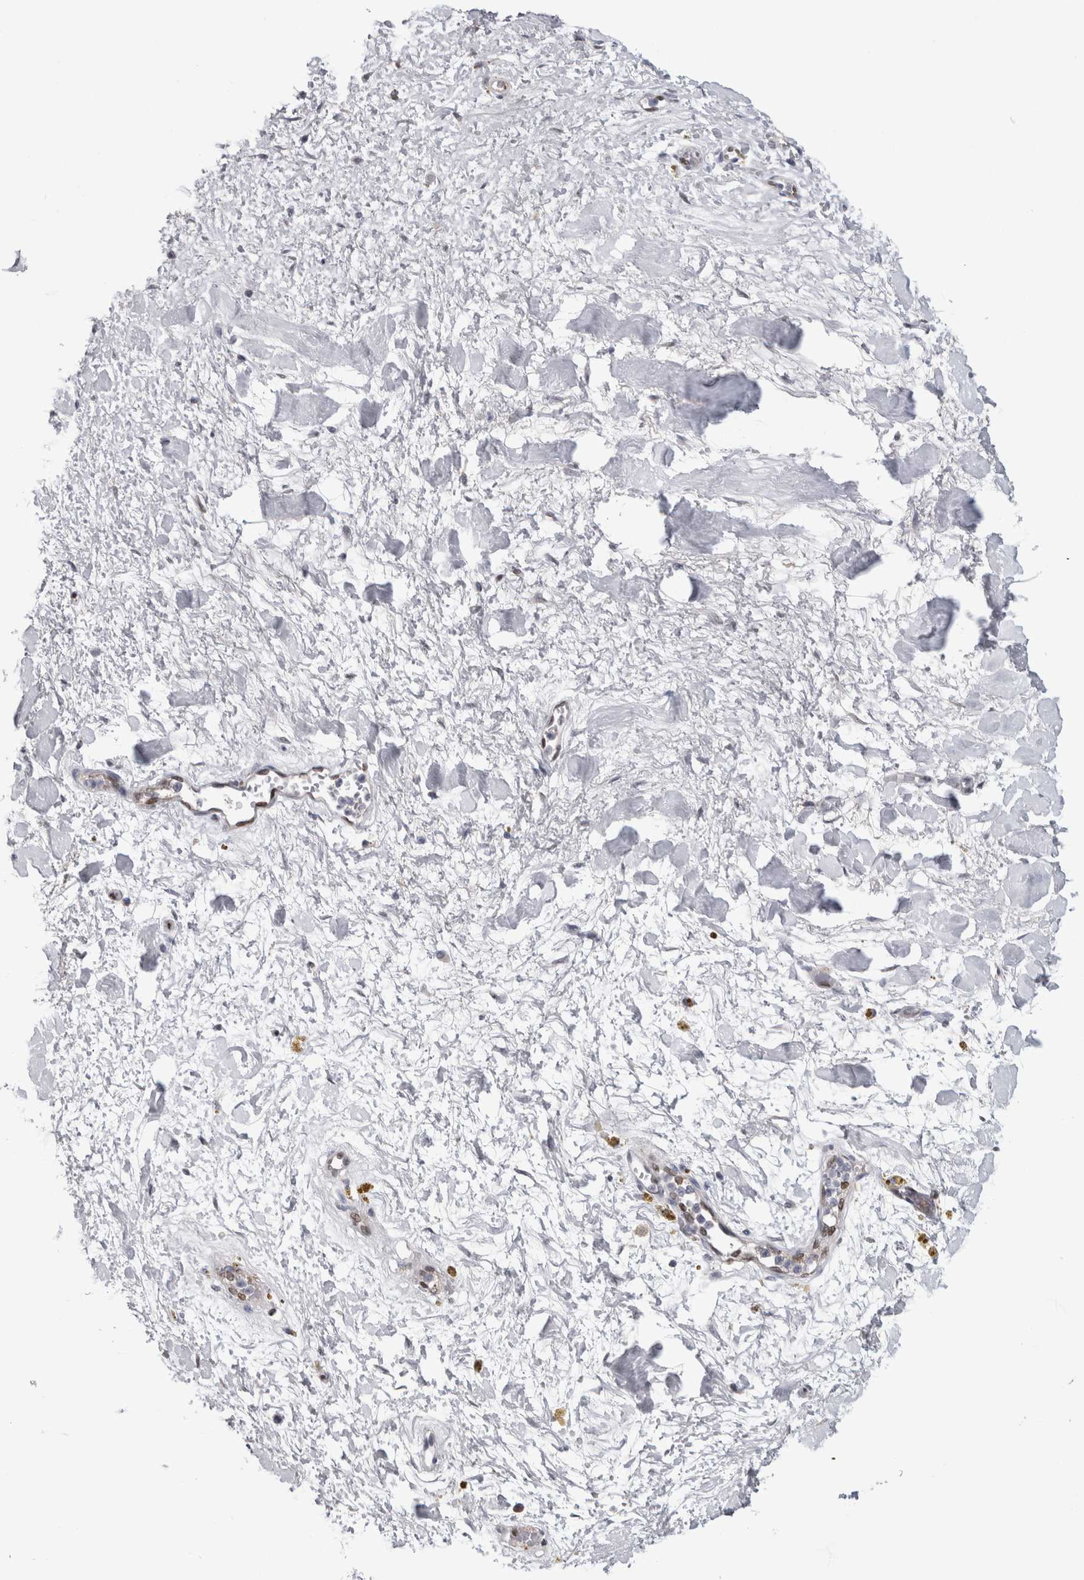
{"staining": {"intensity": "weak", "quantity": "<25%", "location": "nuclear"}, "tissue": "adipose tissue", "cell_type": "Adipocytes", "image_type": "normal", "snomed": [{"axis": "morphology", "description": "Normal tissue, NOS"}, {"axis": "topography", "description": "Kidney"}, {"axis": "topography", "description": "Peripheral nerve tissue"}], "caption": "The micrograph exhibits no significant staining in adipocytes of adipose tissue.", "gene": "IL33", "patient": {"sex": "male", "age": 7}}